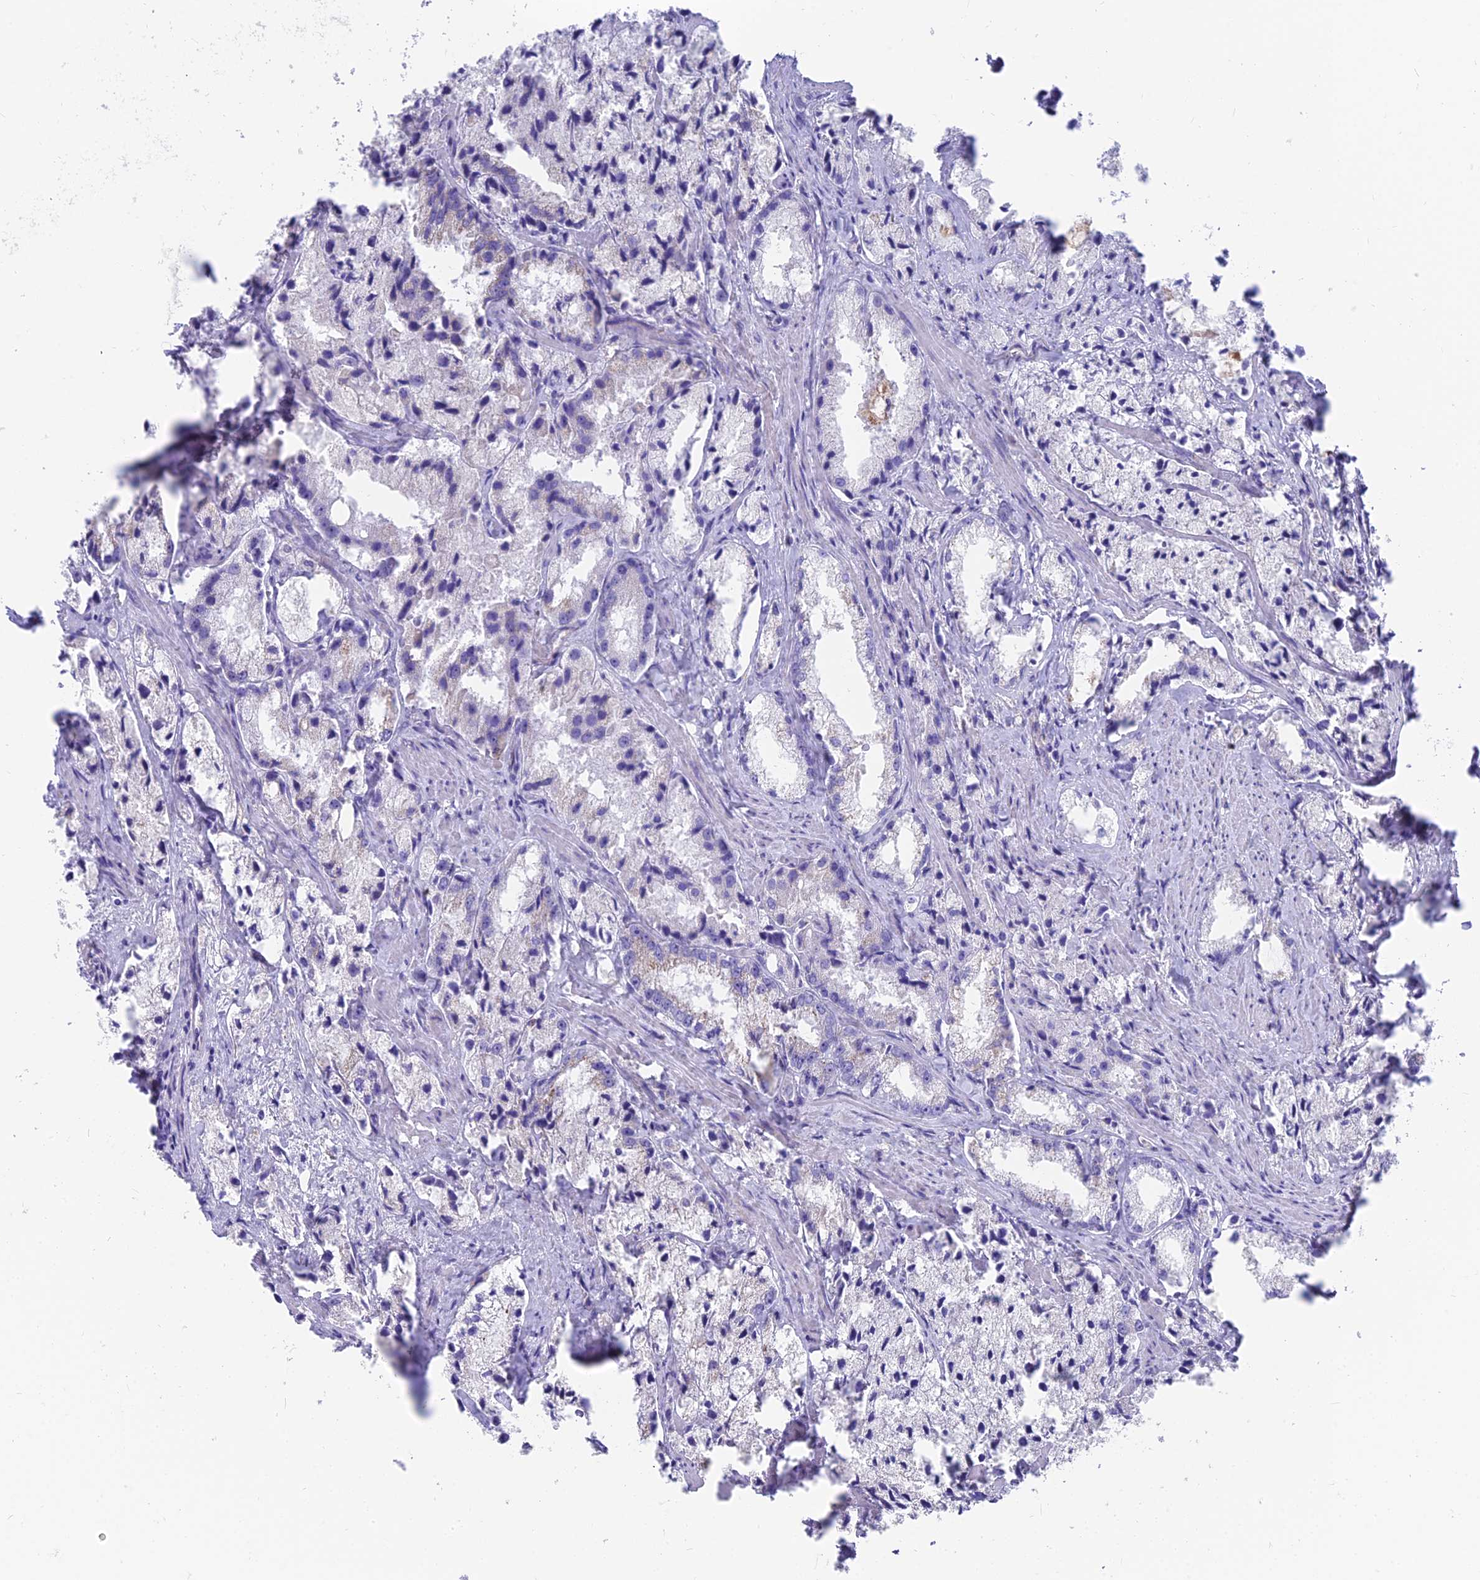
{"staining": {"intensity": "negative", "quantity": "none", "location": "none"}, "tissue": "prostate cancer", "cell_type": "Tumor cells", "image_type": "cancer", "snomed": [{"axis": "morphology", "description": "Adenocarcinoma, High grade"}, {"axis": "topography", "description": "Prostate"}], "caption": "Tumor cells are negative for brown protein staining in adenocarcinoma (high-grade) (prostate).", "gene": "TIGD6", "patient": {"sex": "male", "age": 66}}